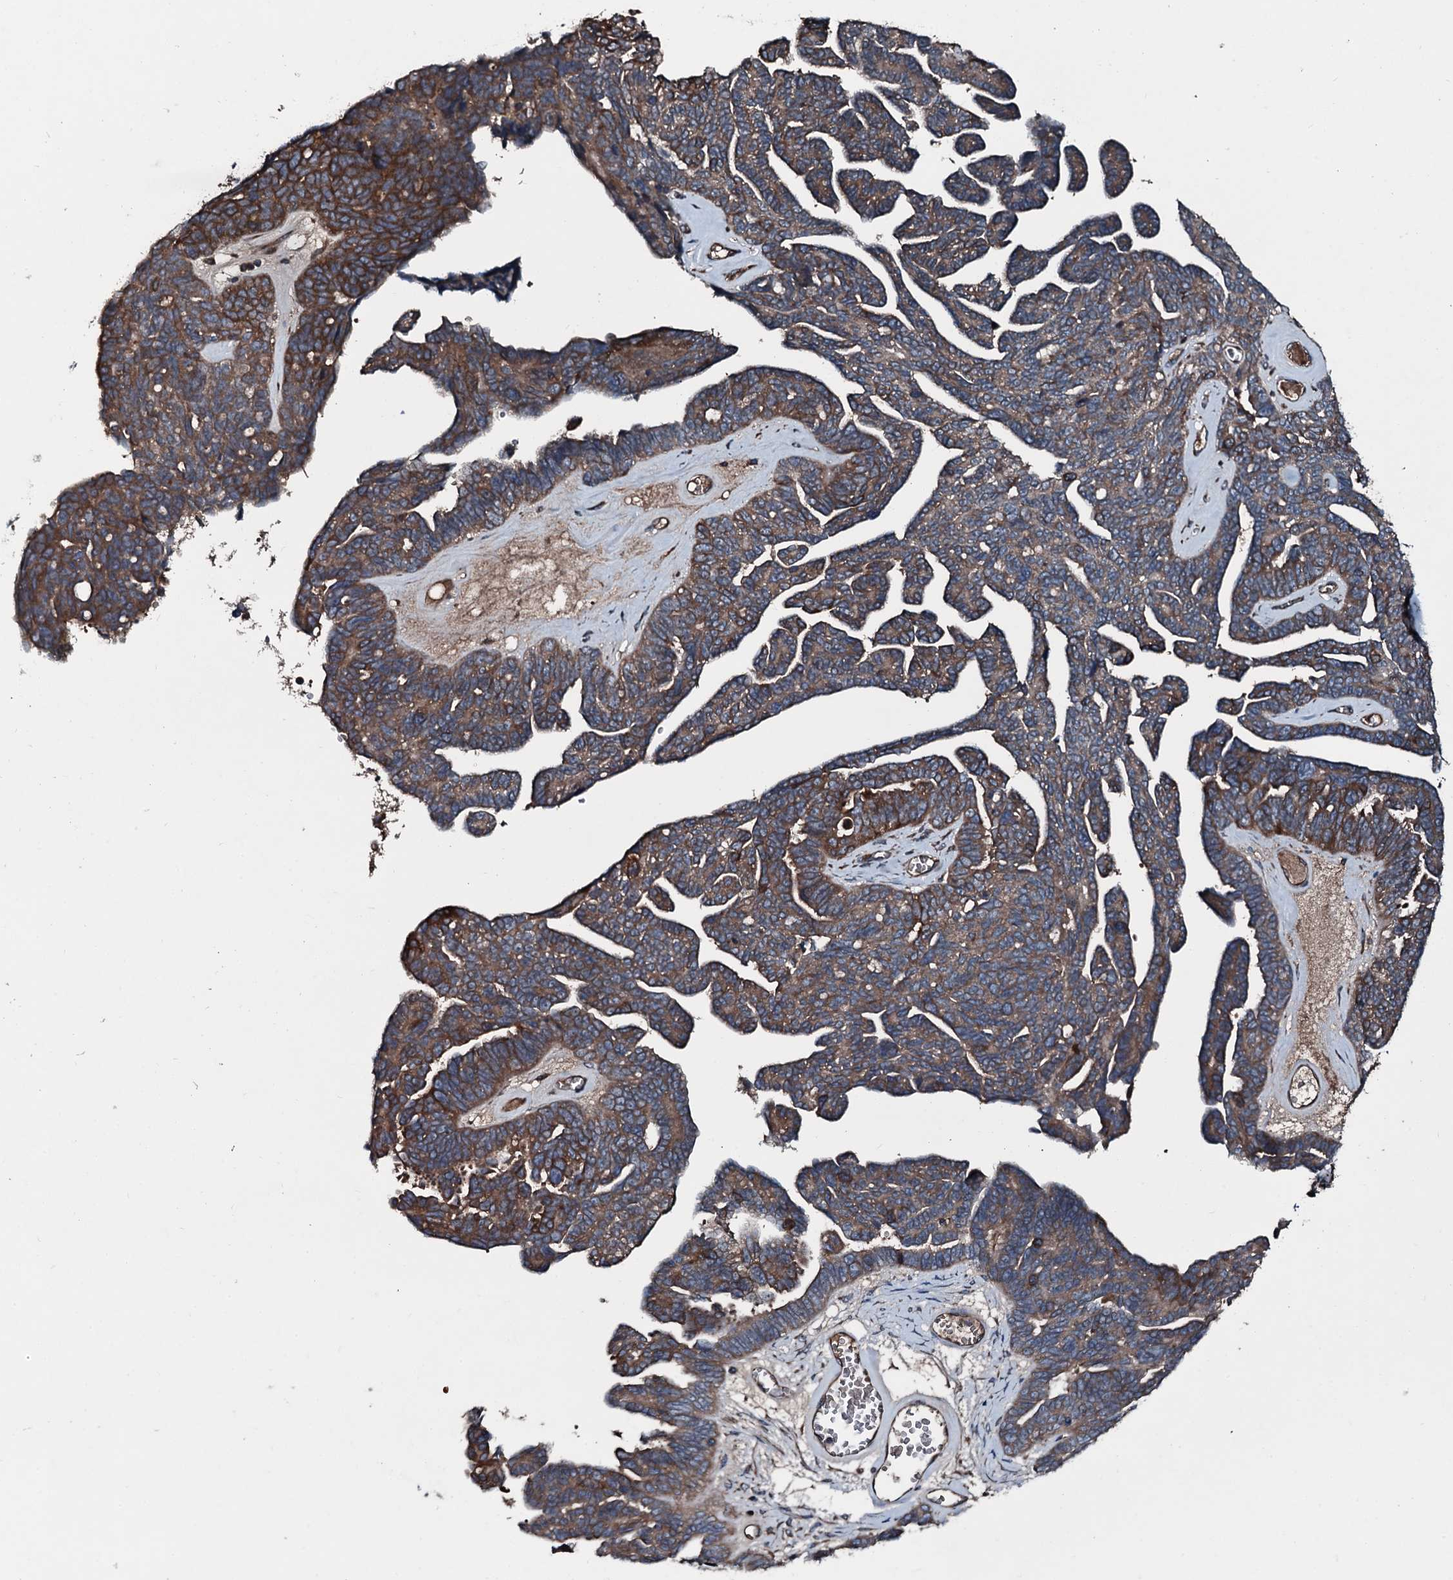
{"staining": {"intensity": "moderate", "quantity": ">75%", "location": "cytoplasmic/membranous"}, "tissue": "ovarian cancer", "cell_type": "Tumor cells", "image_type": "cancer", "snomed": [{"axis": "morphology", "description": "Cystadenocarcinoma, serous, NOS"}, {"axis": "topography", "description": "Ovary"}], "caption": "Immunohistochemistry histopathology image of neoplastic tissue: human ovarian cancer stained using immunohistochemistry reveals medium levels of moderate protein expression localized specifically in the cytoplasmic/membranous of tumor cells, appearing as a cytoplasmic/membranous brown color.", "gene": "AARS1", "patient": {"sex": "female", "age": 79}}